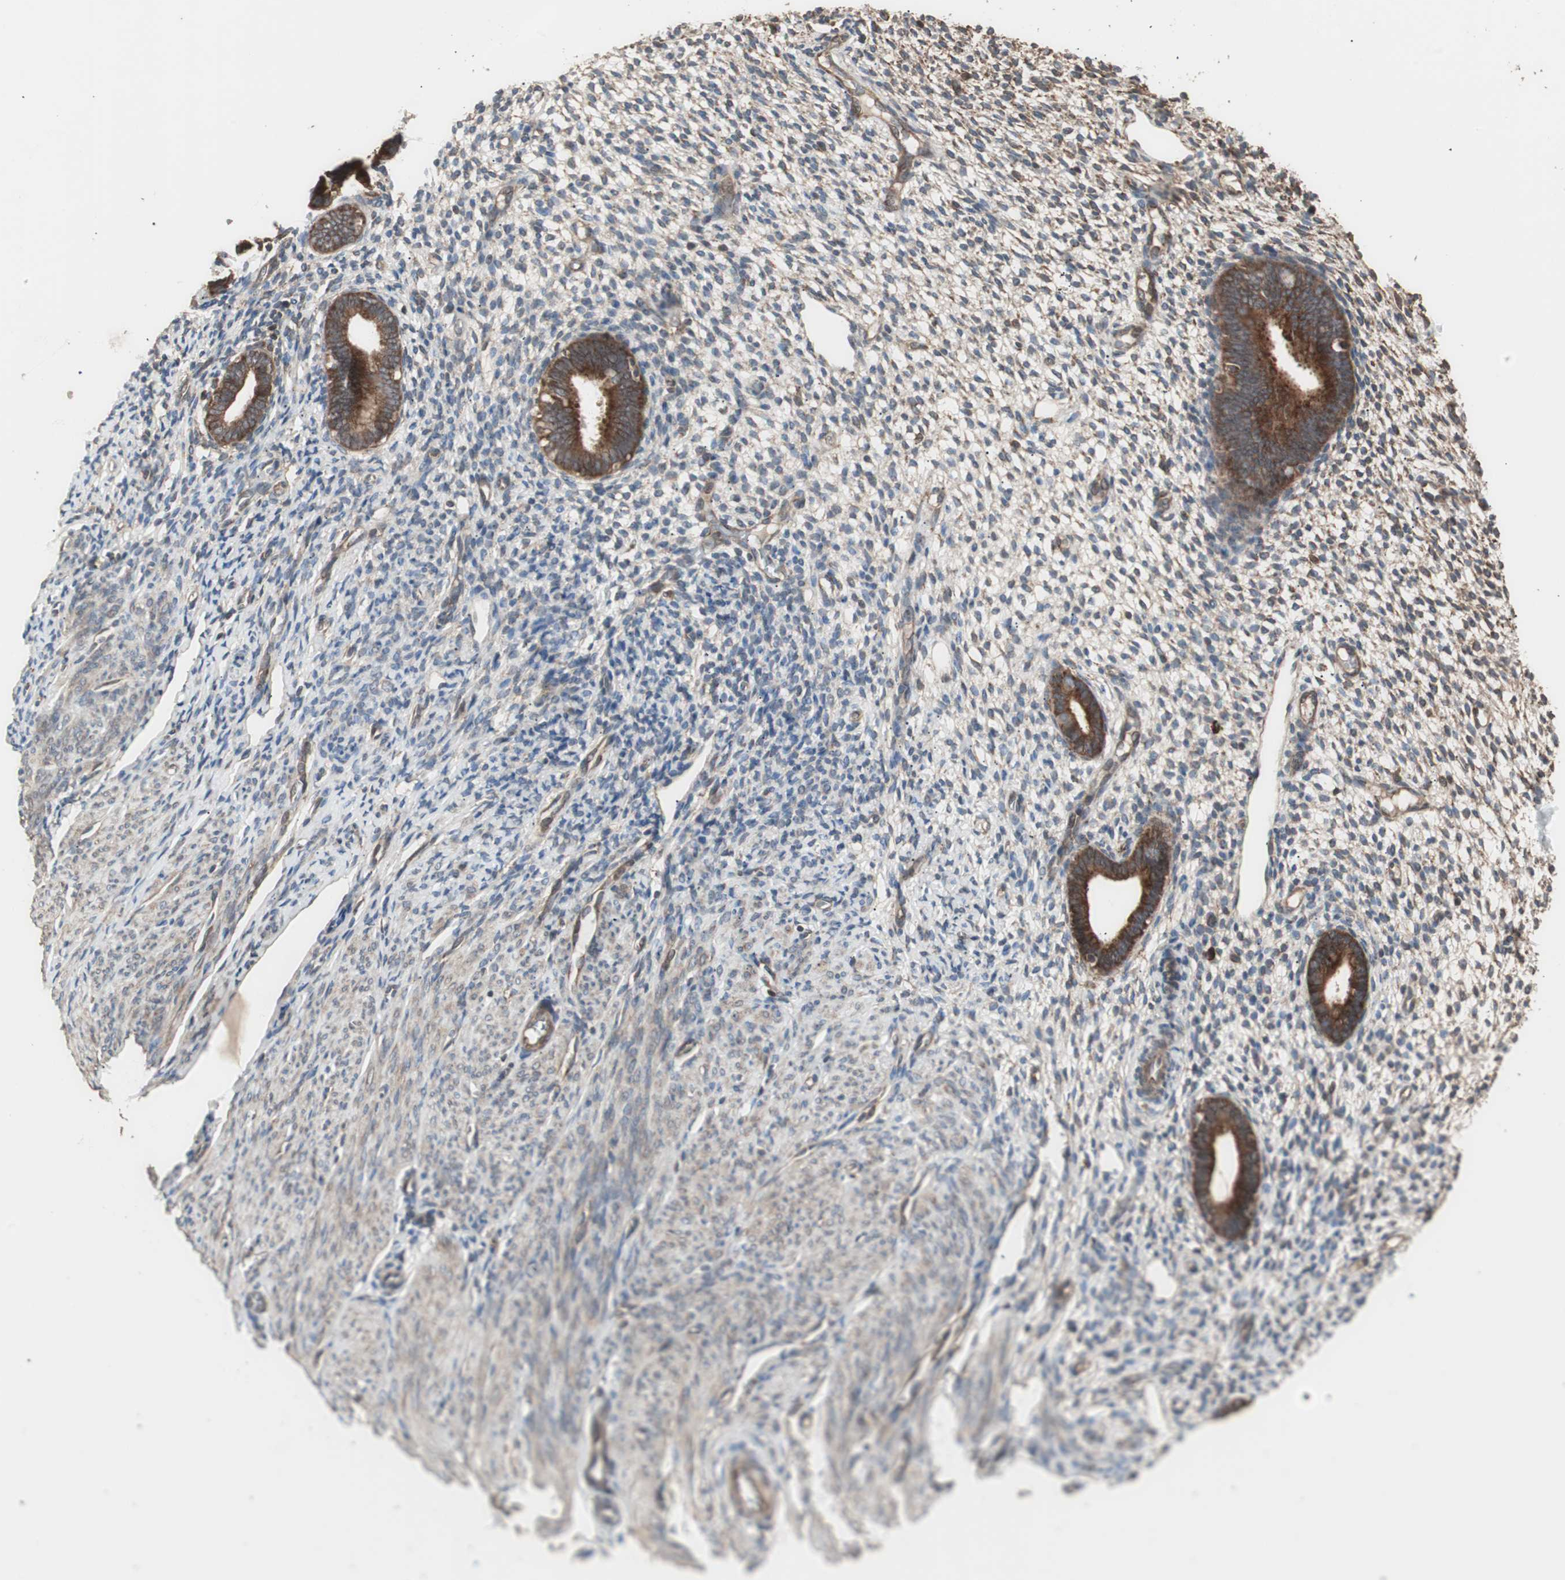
{"staining": {"intensity": "moderate", "quantity": "25%-75%", "location": "cytoplasmic/membranous"}, "tissue": "endometrium", "cell_type": "Cells in endometrial stroma", "image_type": "normal", "snomed": [{"axis": "morphology", "description": "Normal tissue, NOS"}, {"axis": "topography", "description": "Endometrium"}], "caption": "Immunohistochemistry (IHC) of benign human endometrium reveals medium levels of moderate cytoplasmic/membranous positivity in about 25%-75% of cells in endometrial stroma. Nuclei are stained in blue.", "gene": "LZTS1", "patient": {"sex": "female", "age": 61}}